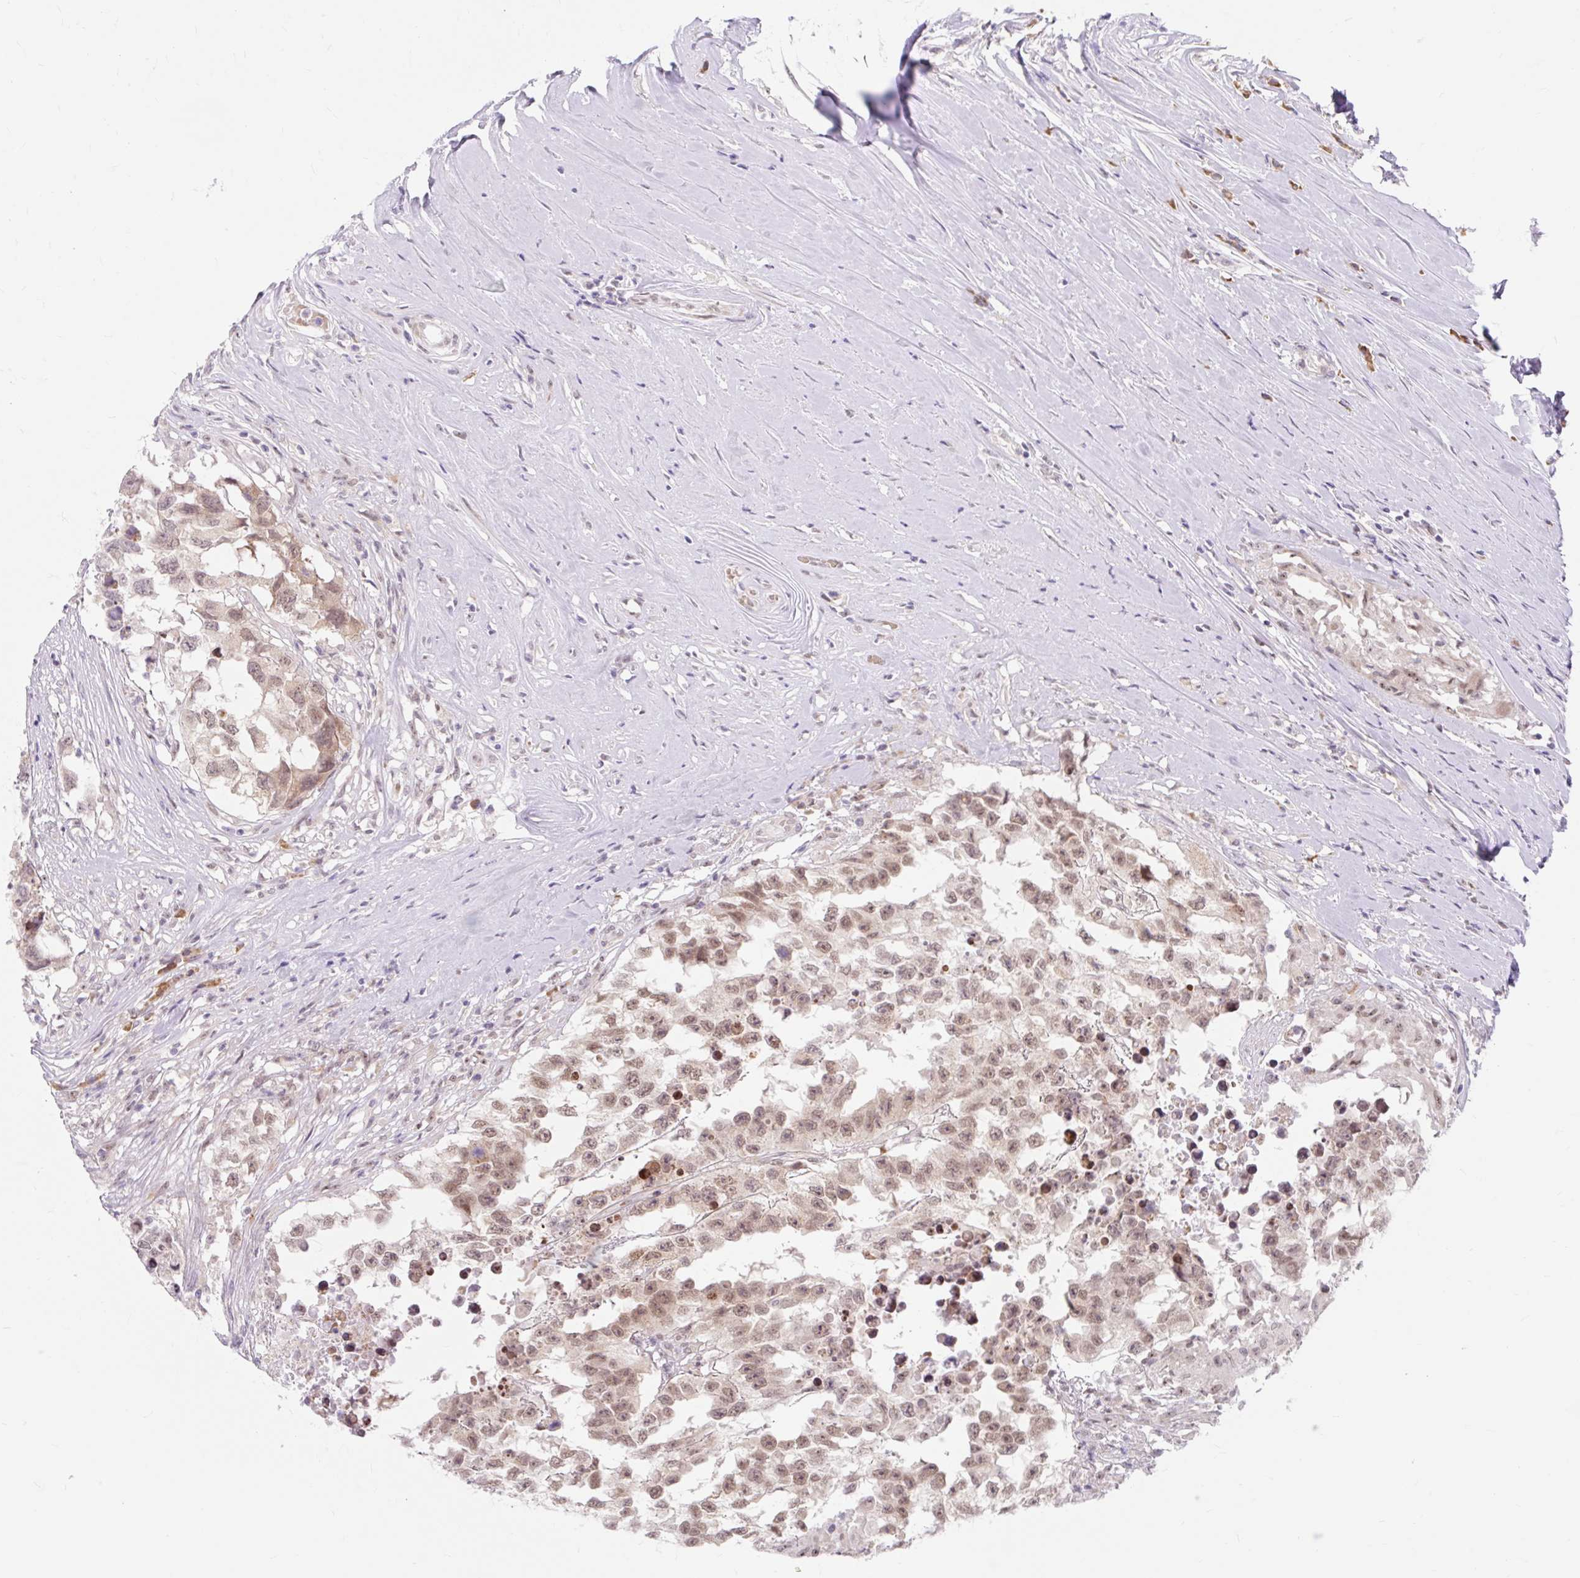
{"staining": {"intensity": "negative", "quantity": "none", "location": "none"}, "tissue": "testis cancer", "cell_type": "Tumor cells", "image_type": "cancer", "snomed": [{"axis": "morphology", "description": "Carcinoma, Embryonal, NOS"}, {"axis": "topography", "description": "Testis"}], "caption": "Immunohistochemistry (IHC) of human testis cancer shows no positivity in tumor cells.", "gene": "SRSF10", "patient": {"sex": "male", "age": 83}}